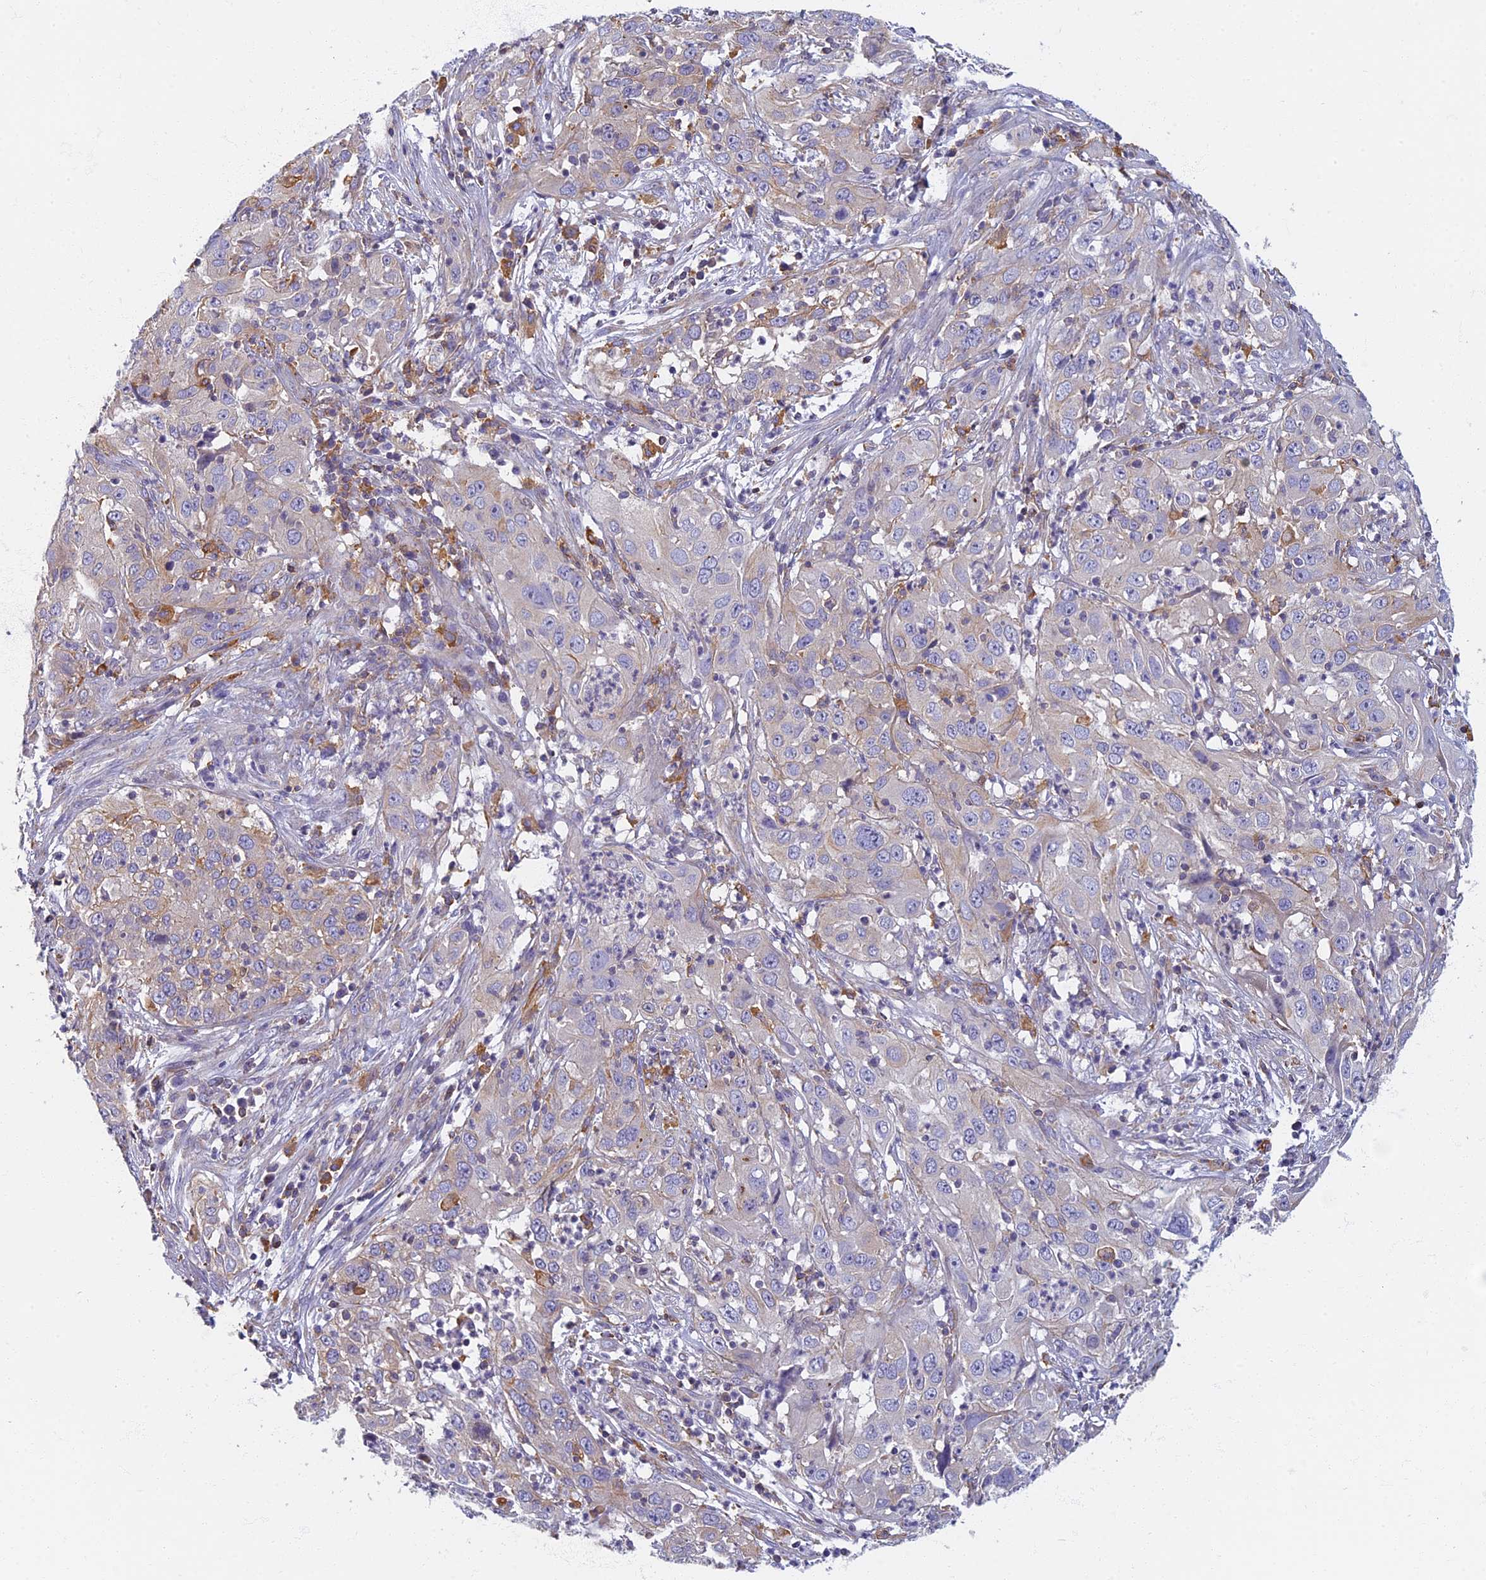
{"staining": {"intensity": "moderate", "quantity": "<25%", "location": "cytoplasmic/membranous"}, "tissue": "cervical cancer", "cell_type": "Tumor cells", "image_type": "cancer", "snomed": [{"axis": "morphology", "description": "Squamous cell carcinoma, NOS"}, {"axis": "topography", "description": "Cervix"}], "caption": "Immunohistochemical staining of squamous cell carcinoma (cervical) shows low levels of moderate cytoplasmic/membranous positivity in approximately <25% of tumor cells. (DAB (3,3'-diaminobenzidine) IHC with brightfield microscopy, high magnification).", "gene": "NOL10", "patient": {"sex": "female", "age": 32}}